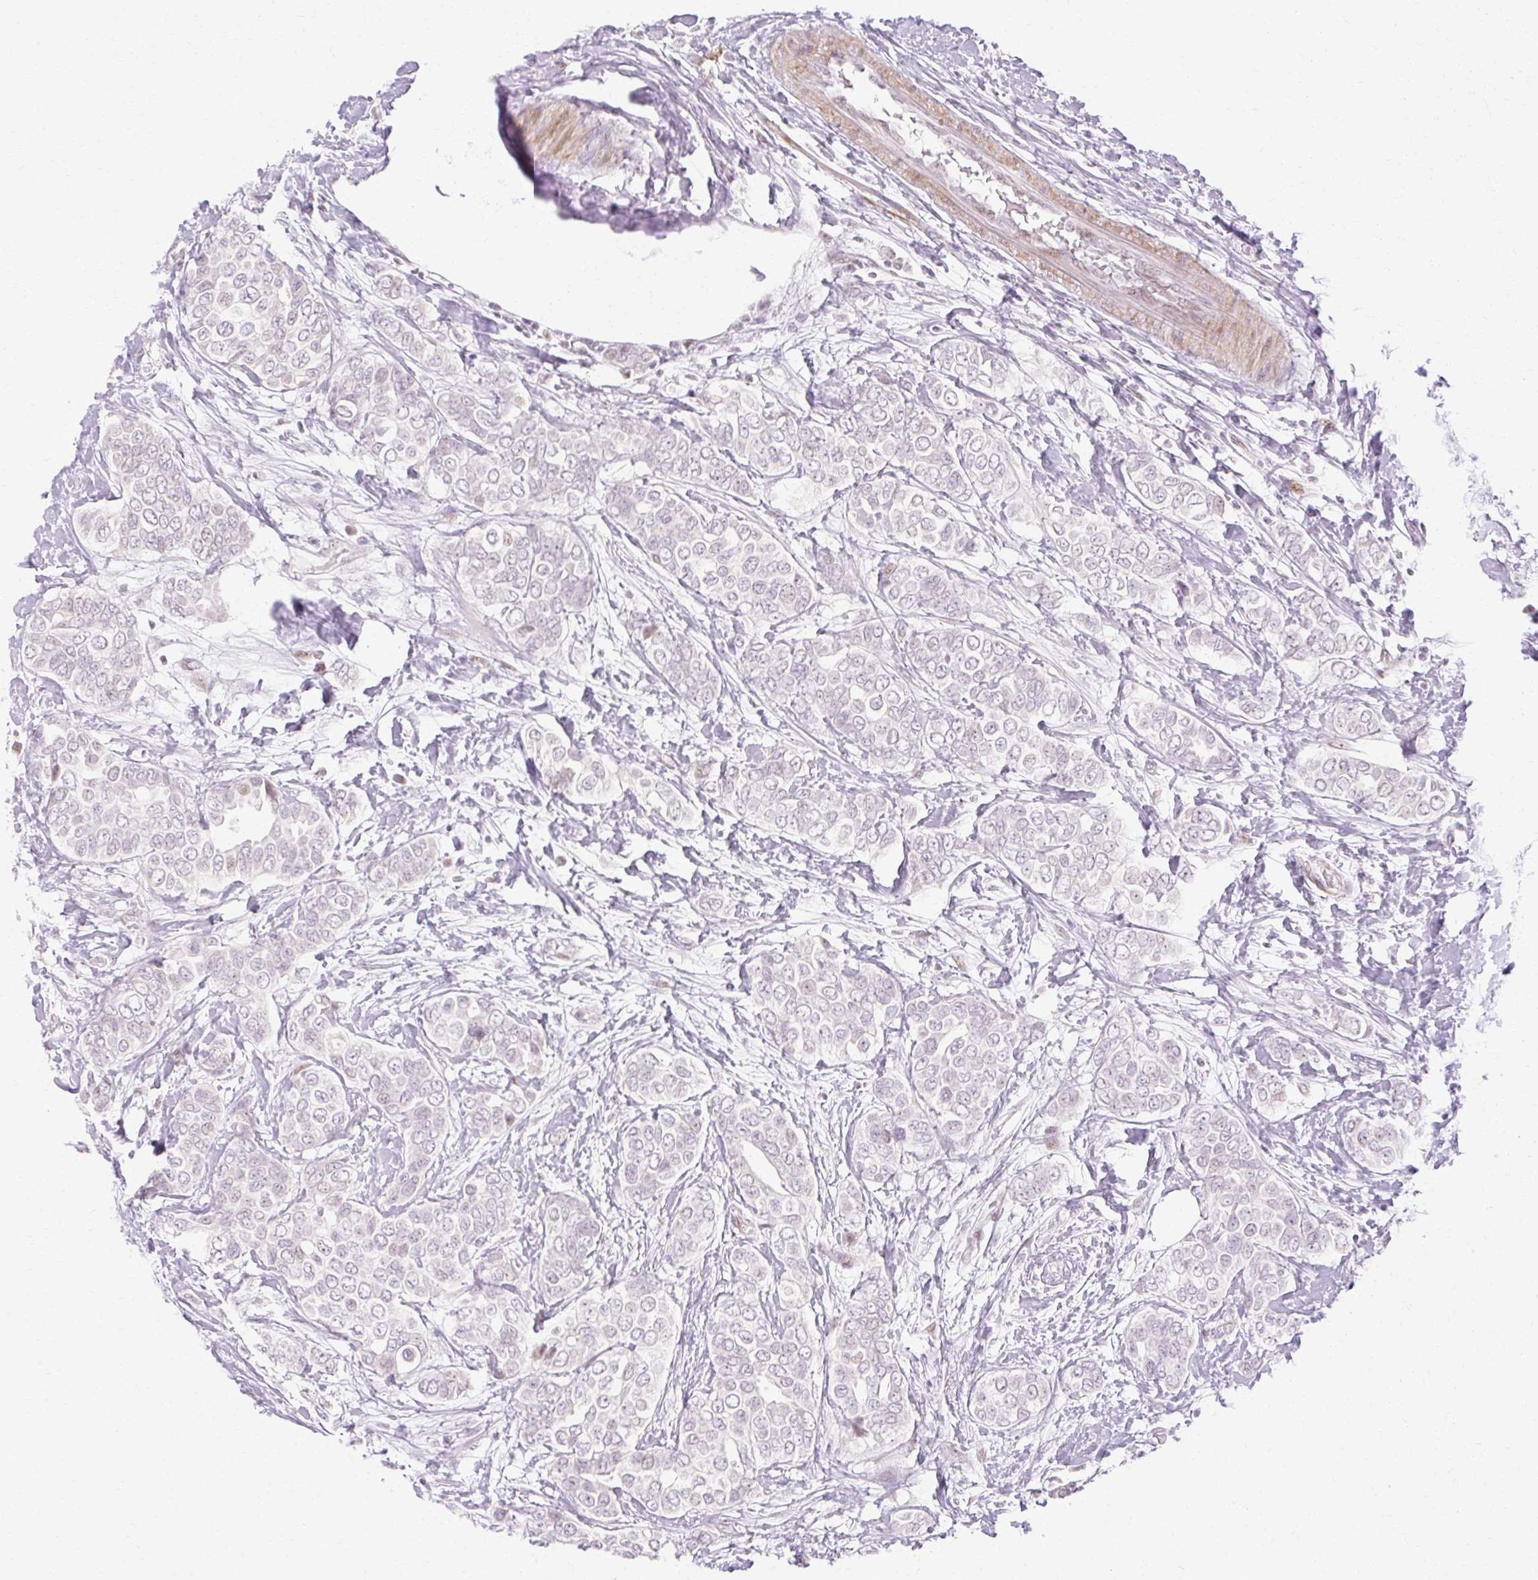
{"staining": {"intensity": "negative", "quantity": "none", "location": "none"}, "tissue": "breast cancer", "cell_type": "Tumor cells", "image_type": "cancer", "snomed": [{"axis": "morphology", "description": "Lobular carcinoma"}, {"axis": "topography", "description": "Breast"}], "caption": "There is no significant expression in tumor cells of breast cancer.", "gene": "C3orf49", "patient": {"sex": "female", "age": 51}}